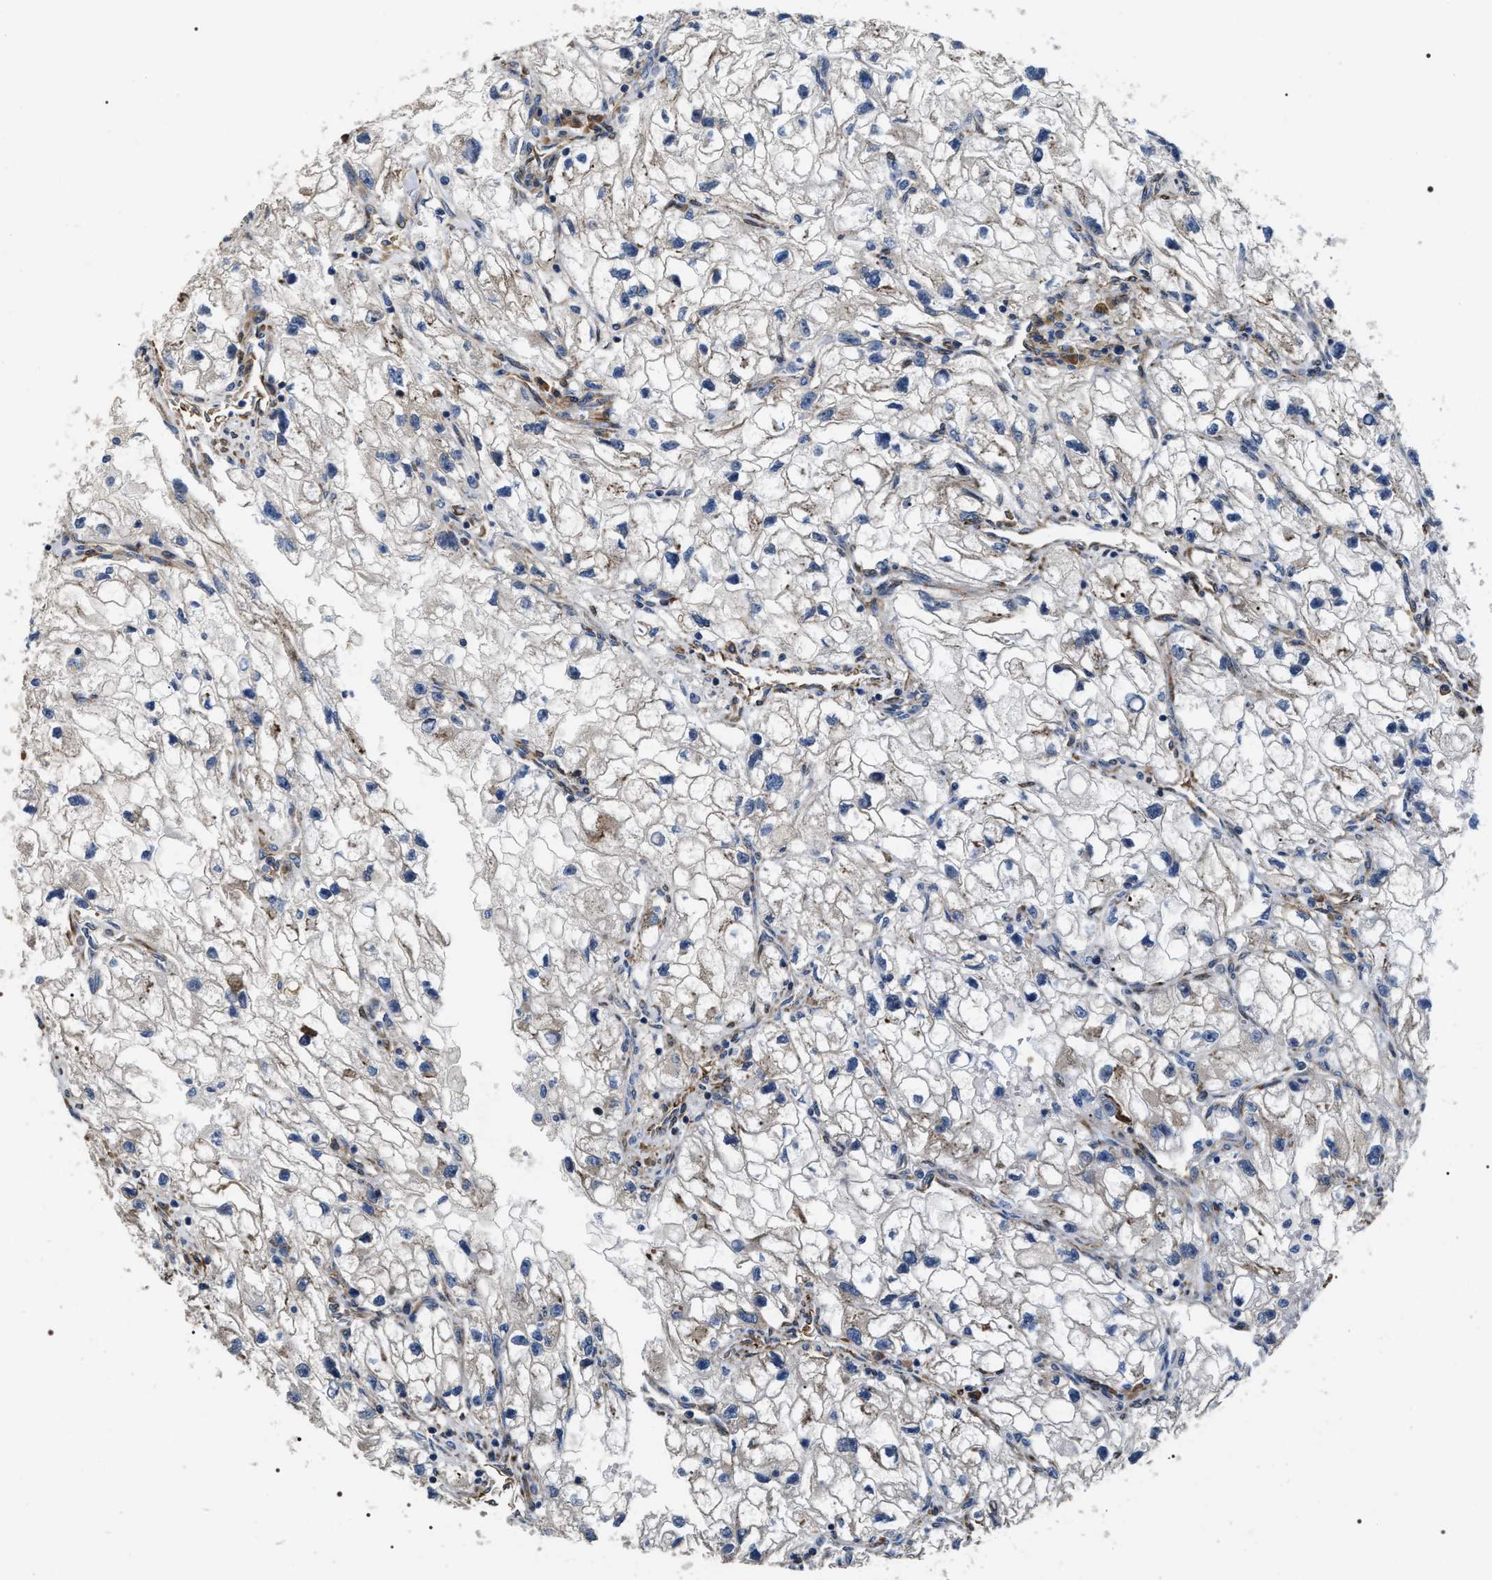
{"staining": {"intensity": "negative", "quantity": "none", "location": "none"}, "tissue": "renal cancer", "cell_type": "Tumor cells", "image_type": "cancer", "snomed": [{"axis": "morphology", "description": "Adenocarcinoma, NOS"}, {"axis": "topography", "description": "Kidney"}], "caption": "Tumor cells show no significant positivity in renal adenocarcinoma. (Brightfield microscopy of DAB (3,3'-diaminobenzidine) immunohistochemistry (IHC) at high magnification).", "gene": "ZC3HAV1L", "patient": {"sex": "female", "age": 70}}